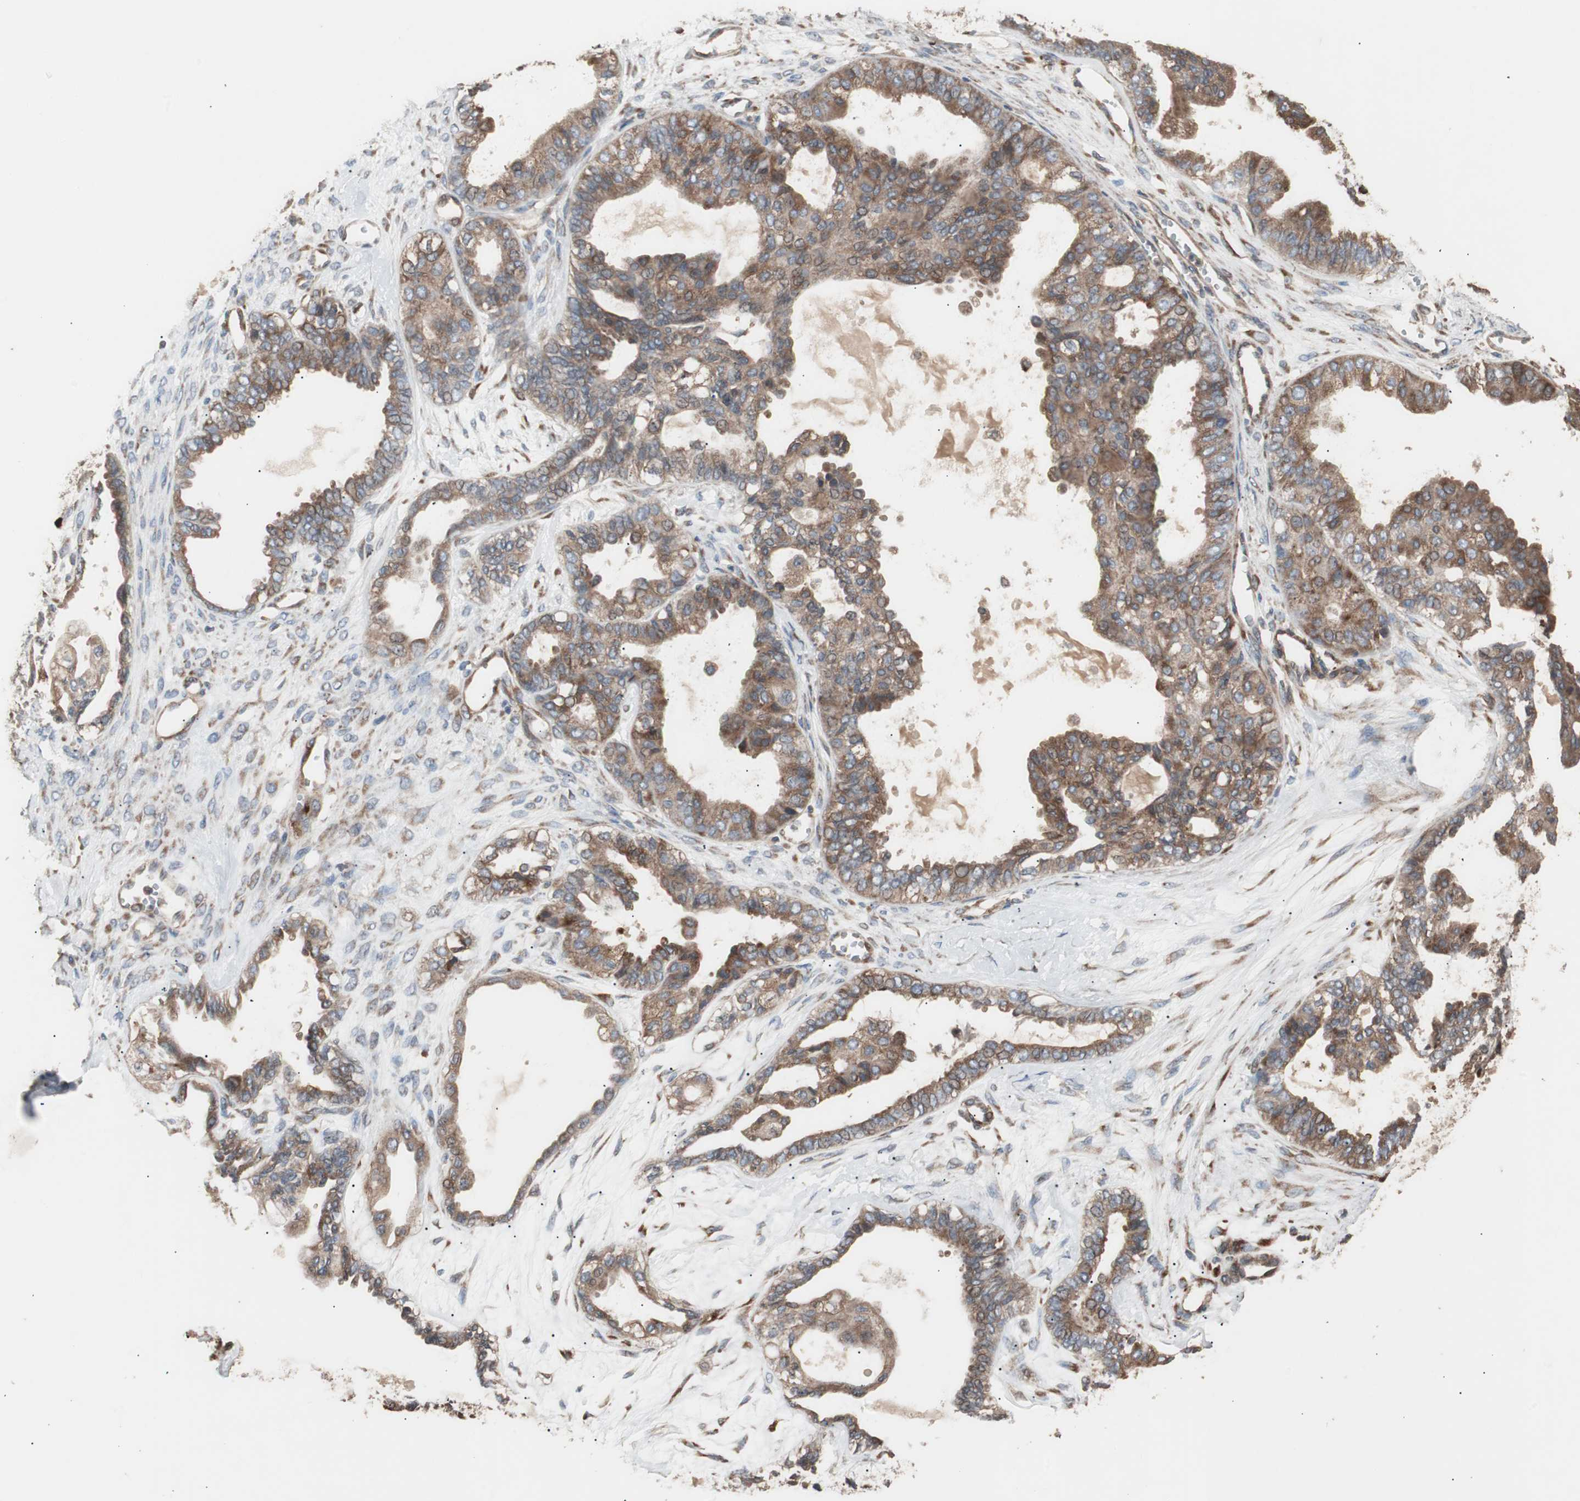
{"staining": {"intensity": "moderate", "quantity": "25%-75%", "location": "cytoplasmic/membranous"}, "tissue": "ovarian cancer", "cell_type": "Tumor cells", "image_type": "cancer", "snomed": [{"axis": "morphology", "description": "Carcinoma, NOS"}, {"axis": "morphology", "description": "Carcinoma, endometroid"}, {"axis": "topography", "description": "Ovary"}], "caption": "Immunohistochemistry (IHC) photomicrograph of neoplastic tissue: human endometroid carcinoma (ovarian) stained using immunohistochemistry shows medium levels of moderate protein expression localized specifically in the cytoplasmic/membranous of tumor cells, appearing as a cytoplasmic/membranous brown color.", "gene": "LZTS1", "patient": {"sex": "female", "age": 50}}